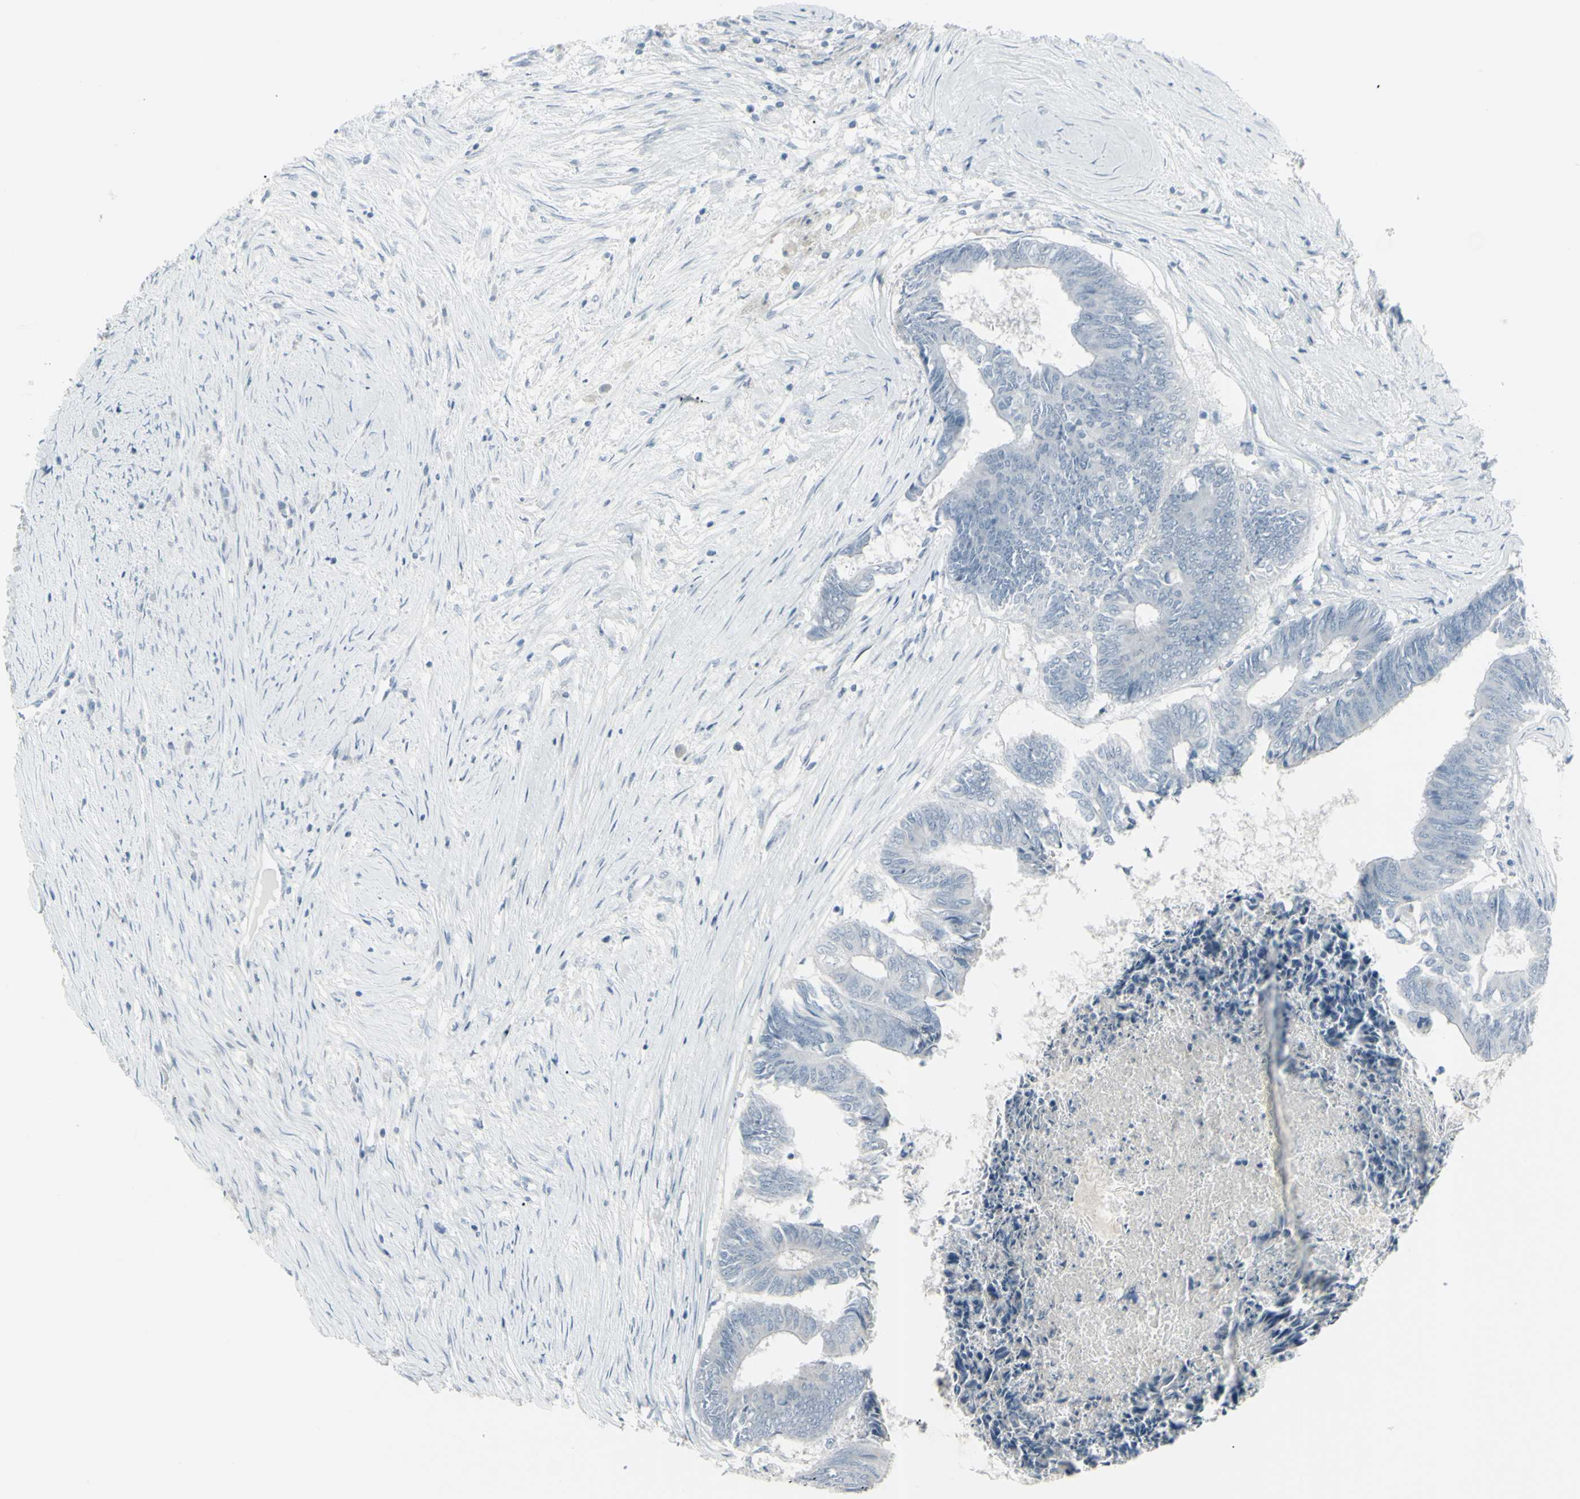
{"staining": {"intensity": "negative", "quantity": "none", "location": "none"}, "tissue": "colorectal cancer", "cell_type": "Tumor cells", "image_type": "cancer", "snomed": [{"axis": "morphology", "description": "Adenocarcinoma, NOS"}, {"axis": "topography", "description": "Rectum"}], "caption": "The image demonstrates no staining of tumor cells in colorectal cancer.", "gene": "RAB3A", "patient": {"sex": "male", "age": 63}}